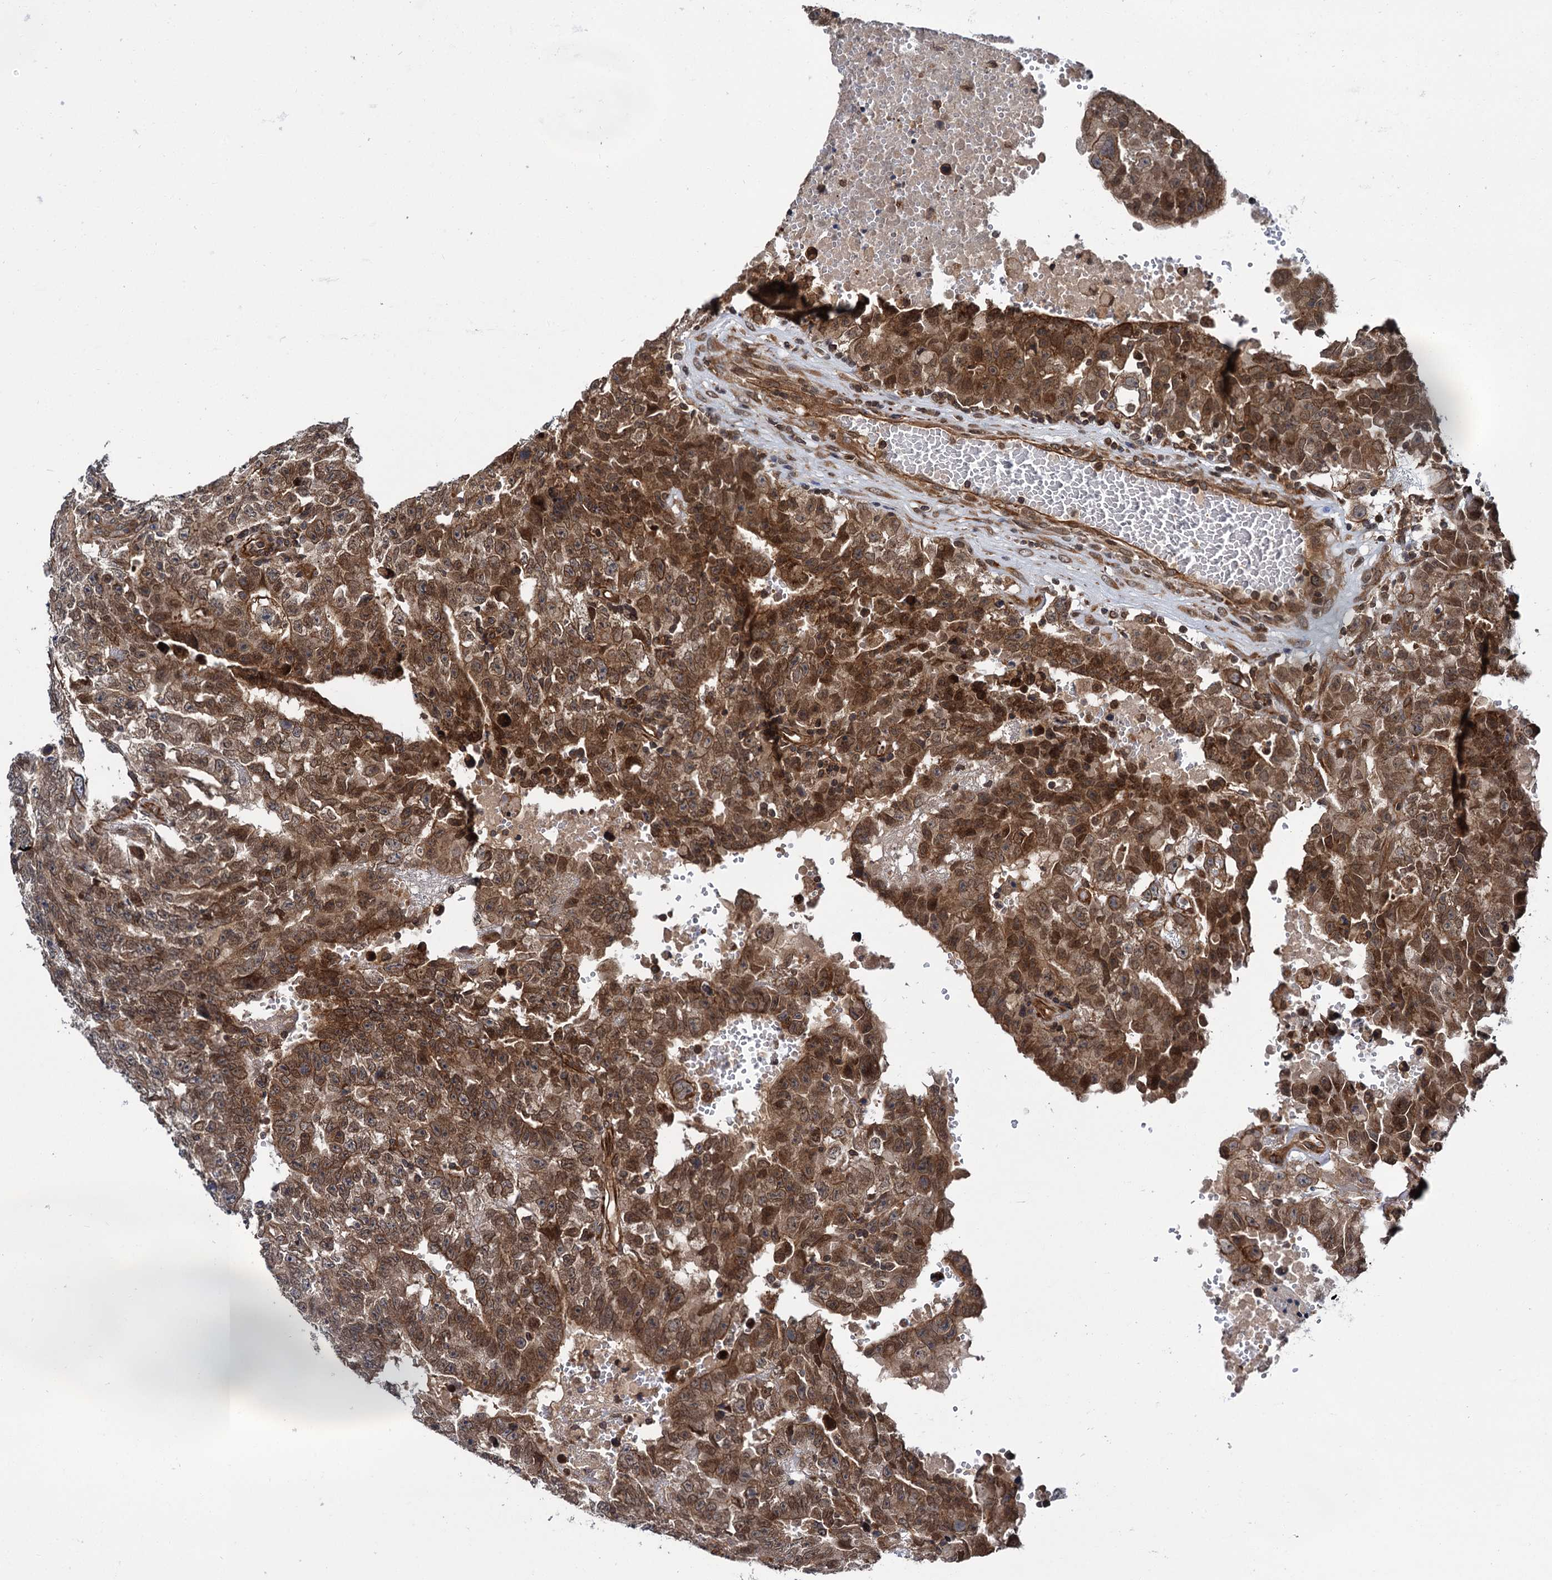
{"staining": {"intensity": "moderate", "quantity": ">75%", "location": "cytoplasmic/membranous,nuclear"}, "tissue": "testis cancer", "cell_type": "Tumor cells", "image_type": "cancer", "snomed": [{"axis": "morphology", "description": "Carcinoma, Embryonal, NOS"}, {"axis": "topography", "description": "Testis"}], "caption": "Human testis cancer (embryonal carcinoma) stained with a brown dye shows moderate cytoplasmic/membranous and nuclear positive positivity in about >75% of tumor cells.", "gene": "ZFYVE19", "patient": {"sex": "male", "age": 25}}